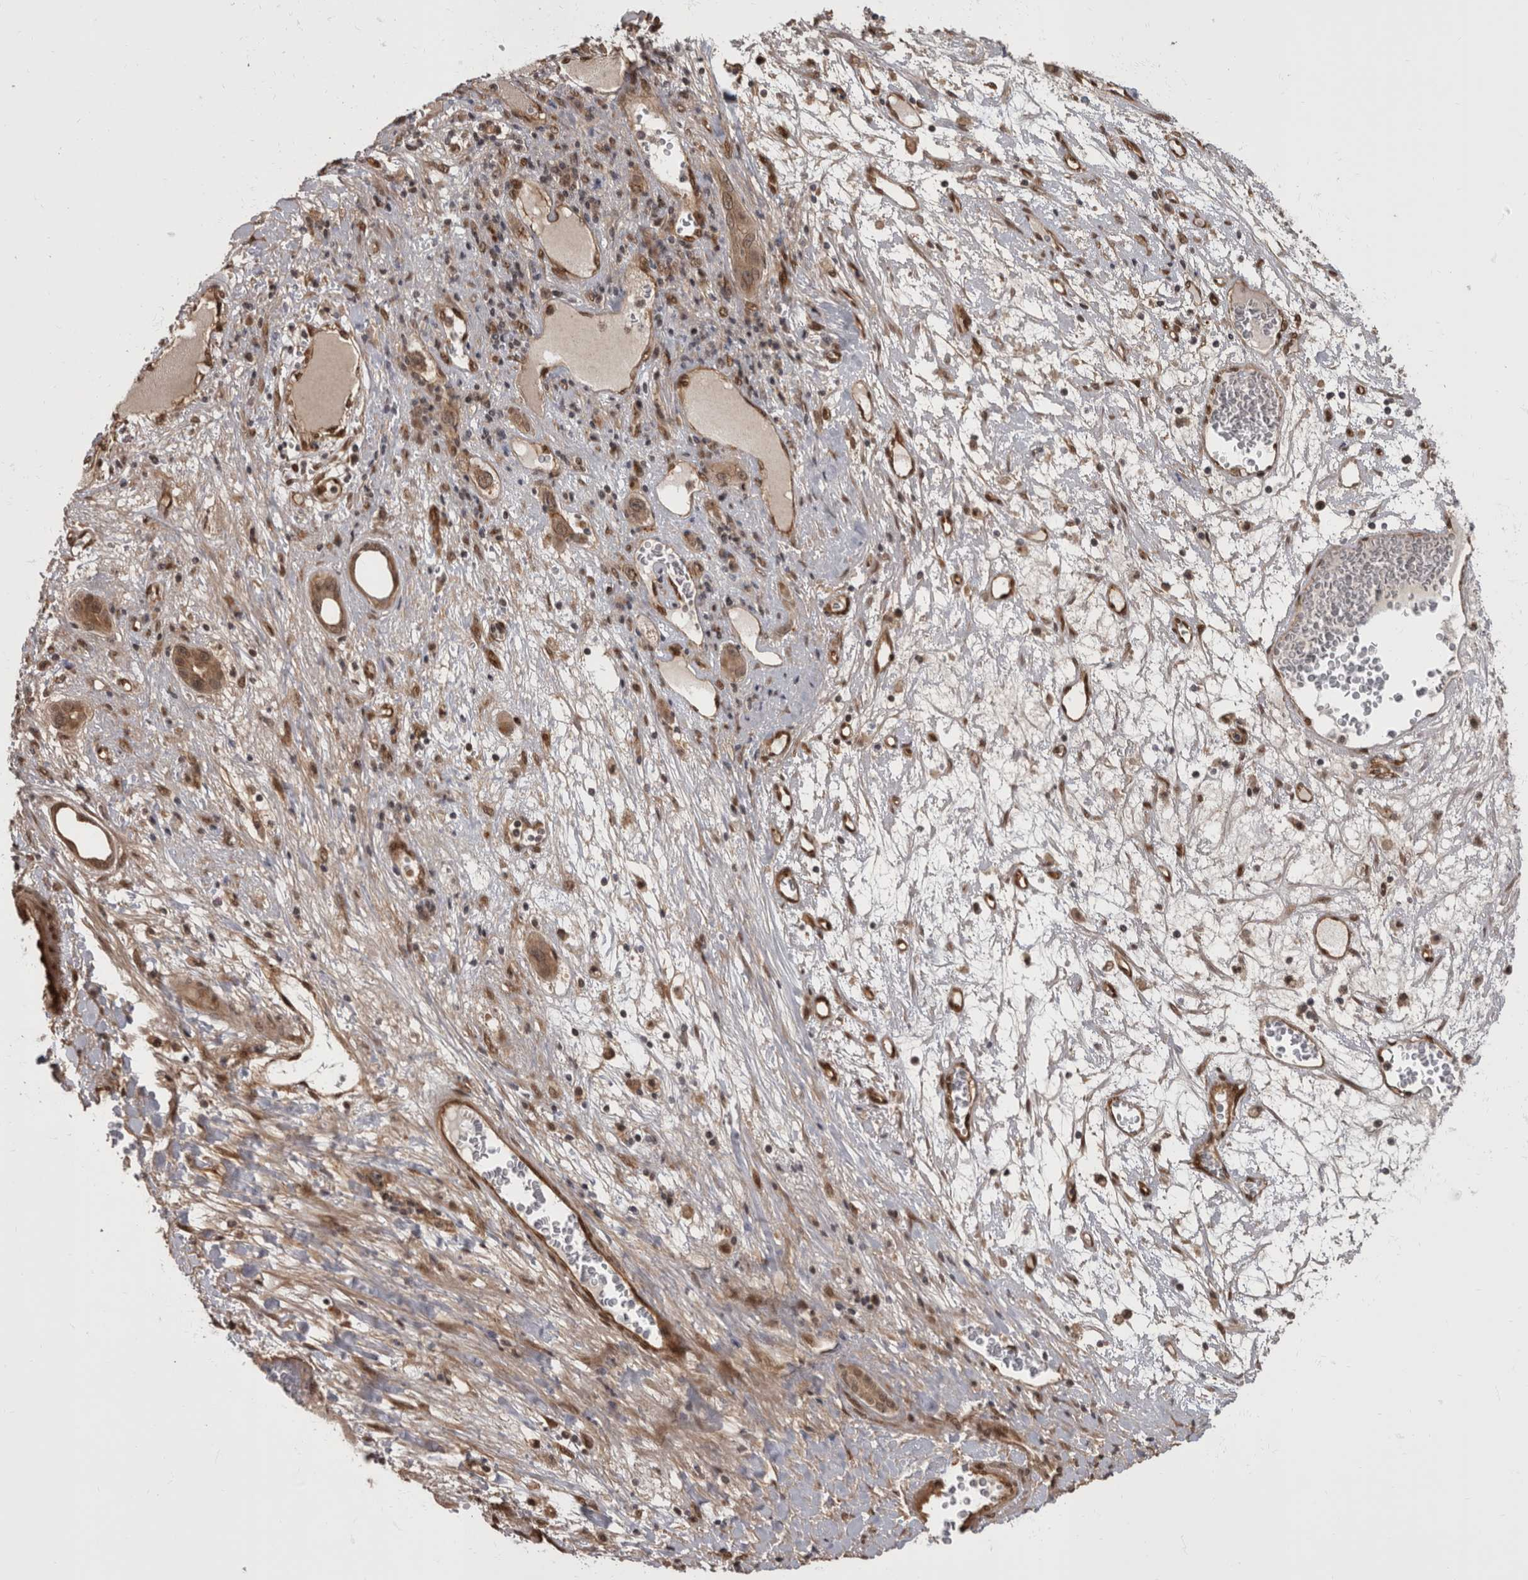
{"staining": {"intensity": "moderate", "quantity": ">75%", "location": "cytoplasmic/membranous,nuclear"}, "tissue": "liver cancer", "cell_type": "Tumor cells", "image_type": "cancer", "snomed": [{"axis": "morphology", "description": "Carcinoma, Hepatocellular, NOS"}, {"axis": "topography", "description": "Liver"}], "caption": "This micrograph demonstrates immunohistochemistry staining of human liver cancer (hepatocellular carcinoma), with medium moderate cytoplasmic/membranous and nuclear staining in about >75% of tumor cells.", "gene": "AKT3", "patient": {"sex": "female", "age": 73}}